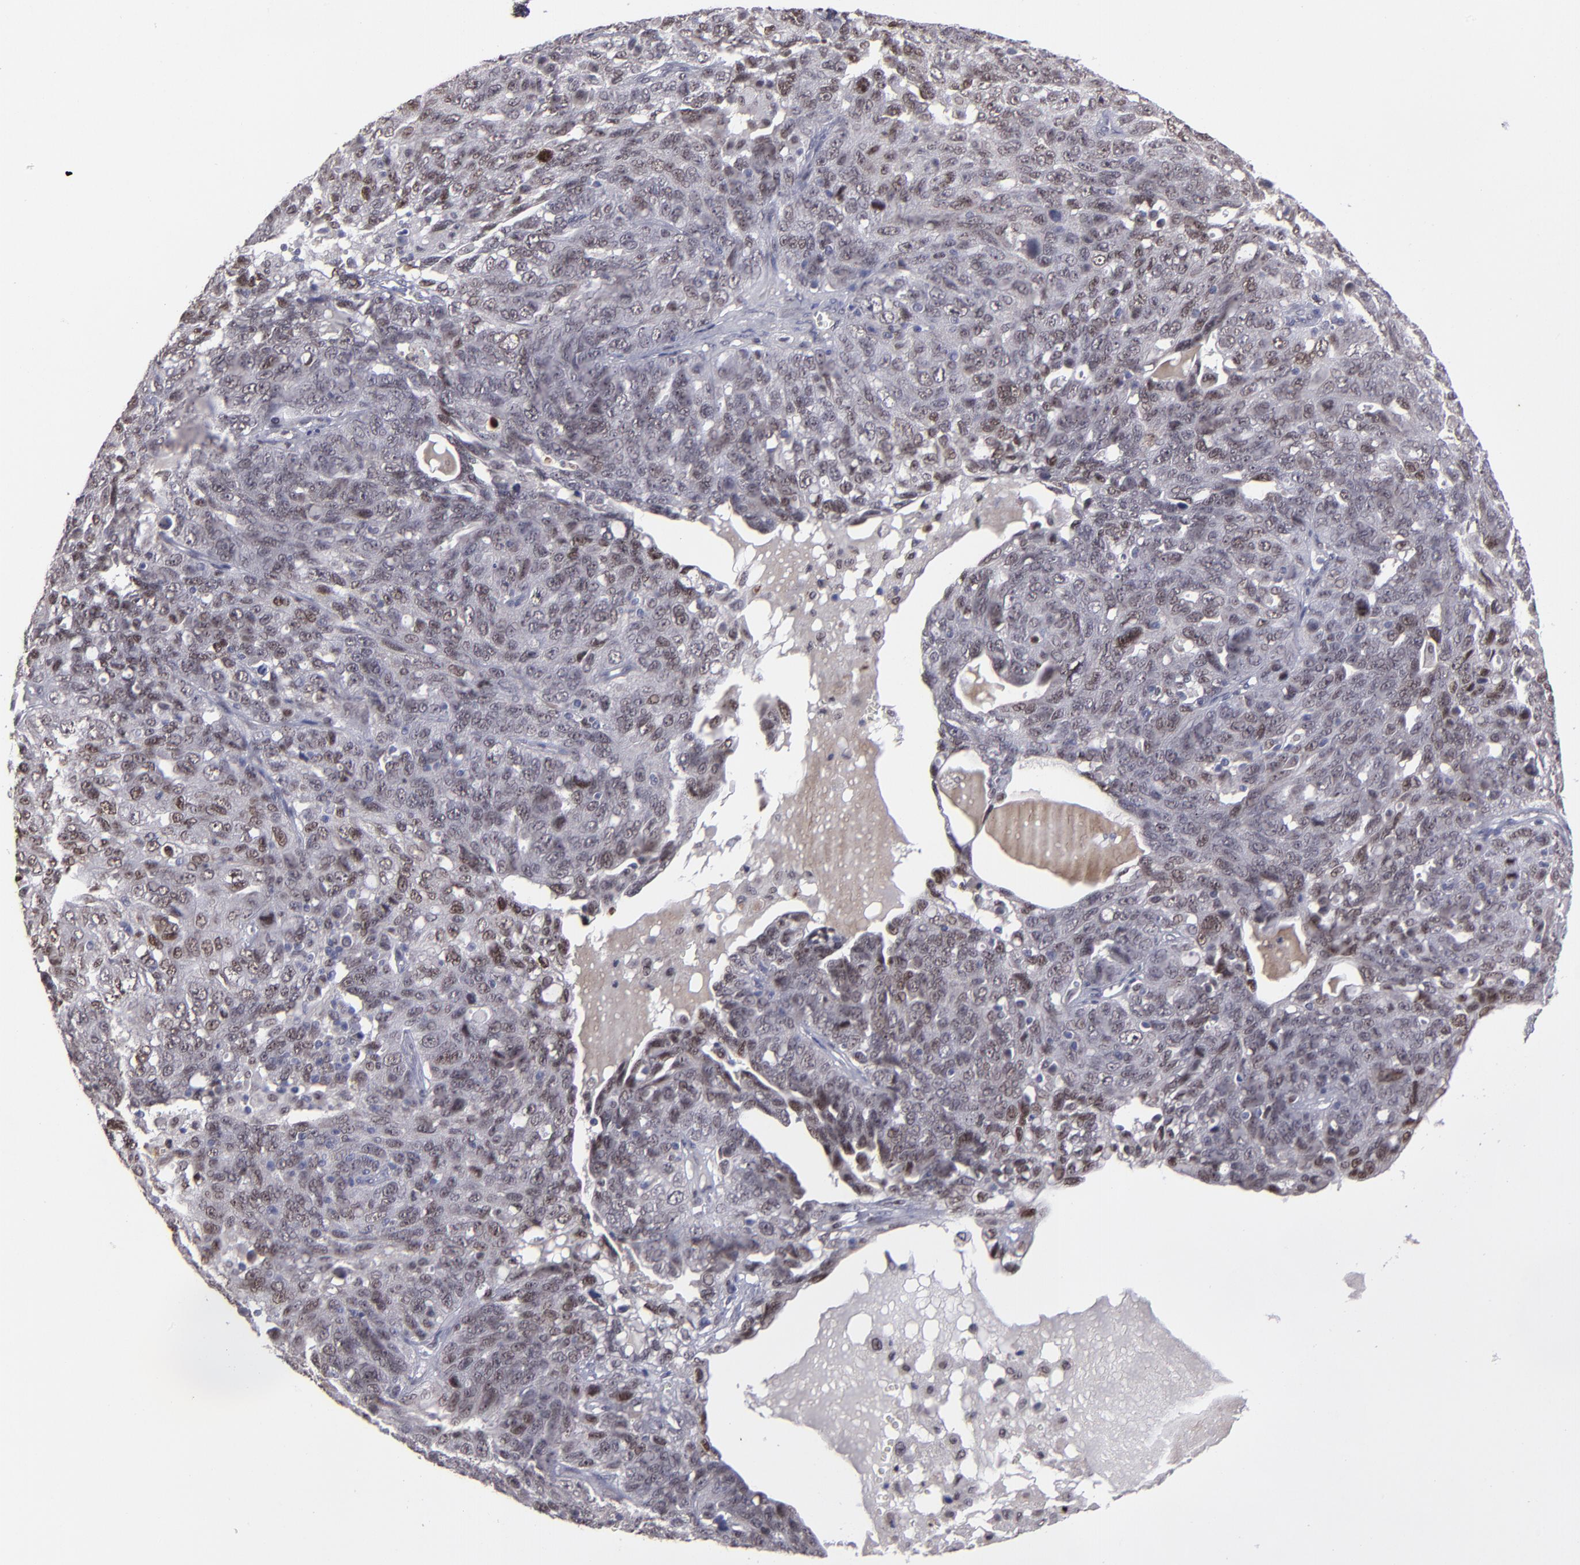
{"staining": {"intensity": "weak", "quantity": "<25%", "location": "nuclear"}, "tissue": "ovarian cancer", "cell_type": "Tumor cells", "image_type": "cancer", "snomed": [{"axis": "morphology", "description": "Cystadenocarcinoma, serous, NOS"}, {"axis": "topography", "description": "Ovary"}], "caption": "DAB (3,3'-diaminobenzidine) immunohistochemical staining of serous cystadenocarcinoma (ovarian) demonstrates no significant positivity in tumor cells.", "gene": "RREB1", "patient": {"sex": "female", "age": 71}}